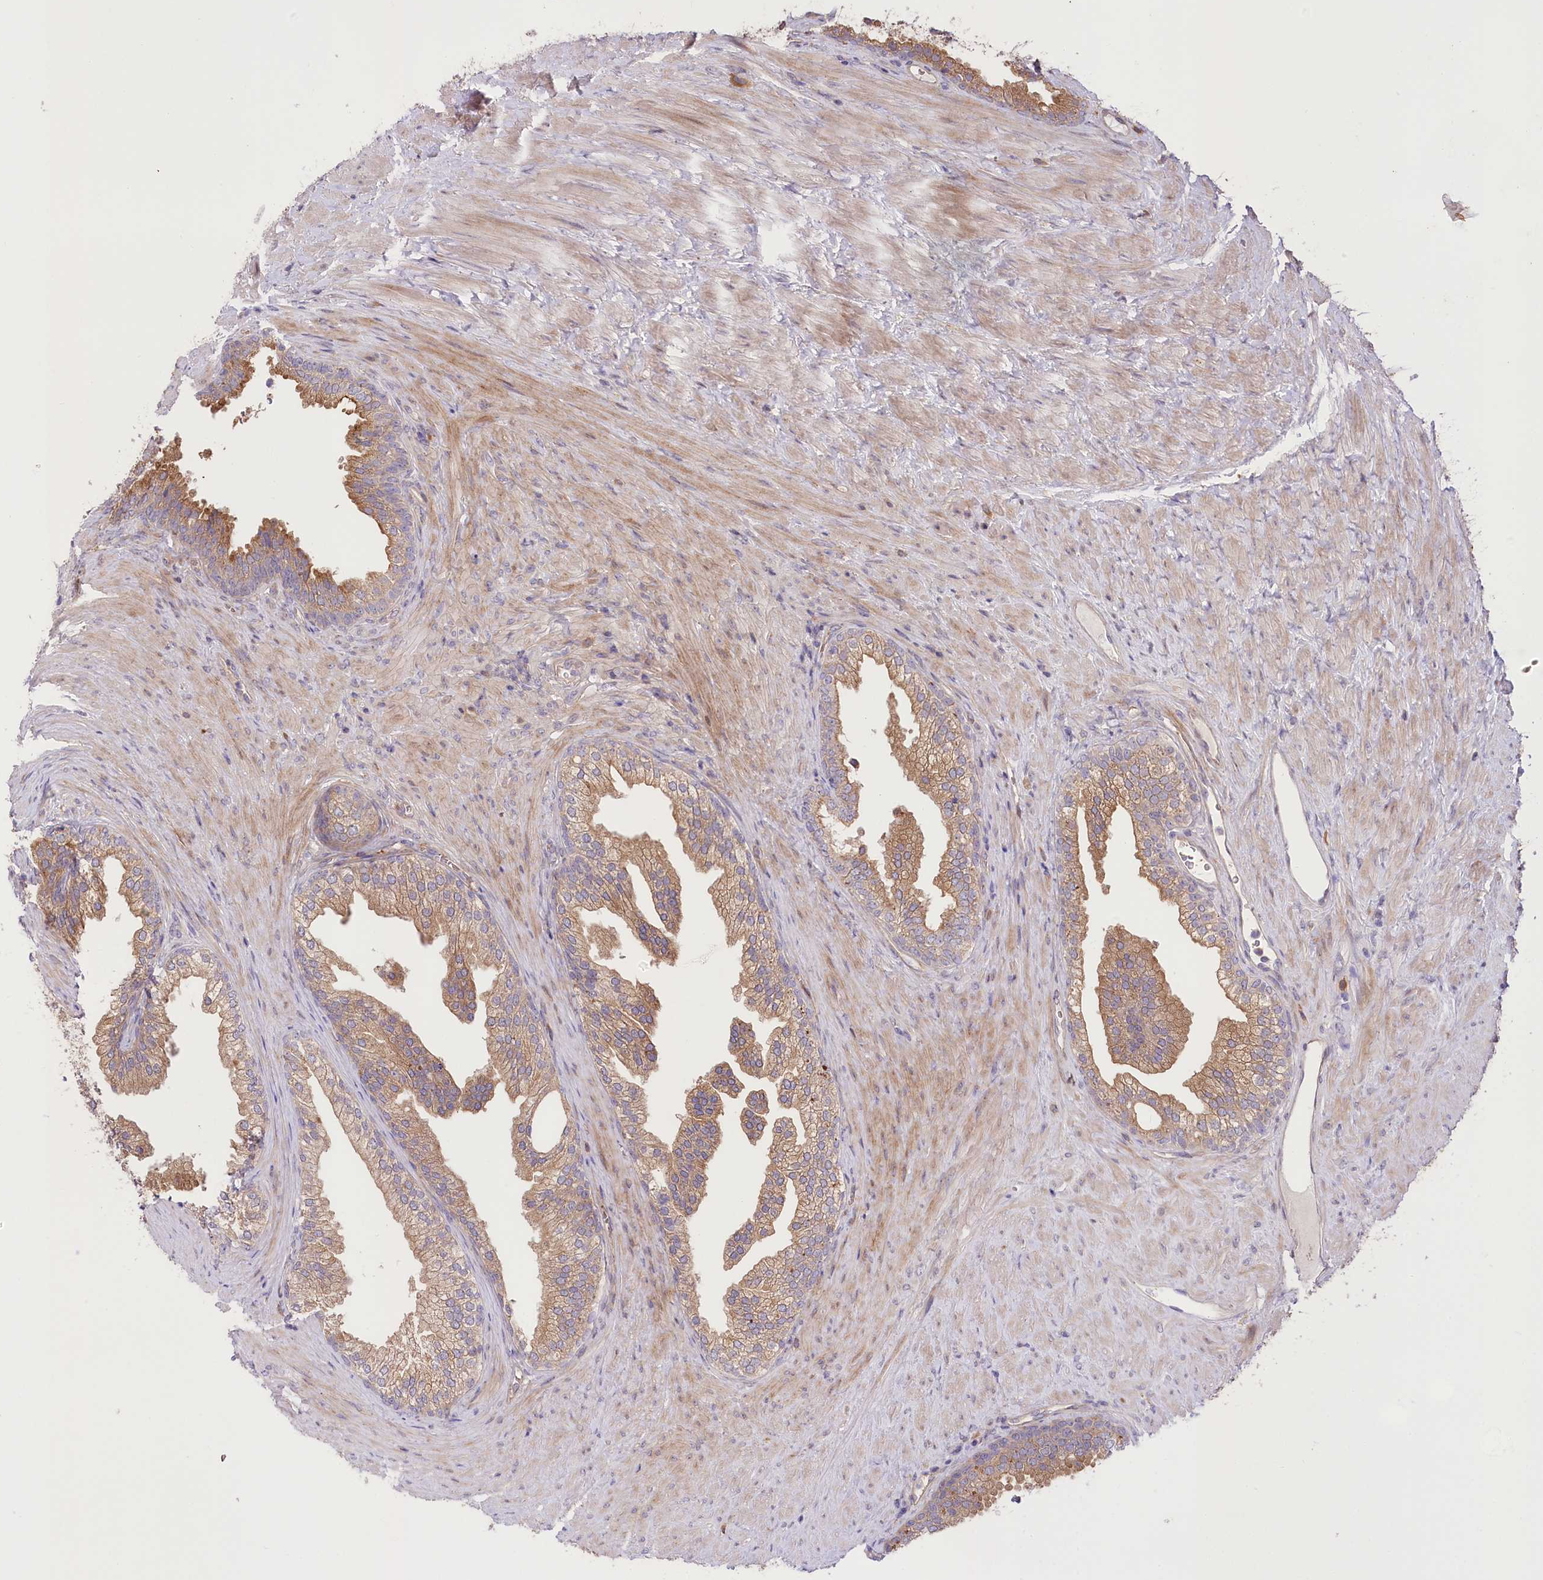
{"staining": {"intensity": "moderate", "quantity": ">75%", "location": "cytoplasmic/membranous"}, "tissue": "prostate", "cell_type": "Glandular cells", "image_type": "normal", "snomed": [{"axis": "morphology", "description": "Normal tissue, NOS"}, {"axis": "topography", "description": "Prostate"}], "caption": "Protein expression by IHC reveals moderate cytoplasmic/membranous positivity in approximately >75% of glandular cells in benign prostate. The protein of interest is stained brown, and the nuclei are stained in blue (DAB IHC with brightfield microscopy, high magnification).", "gene": "TRUB1", "patient": {"sex": "male", "age": 76}}